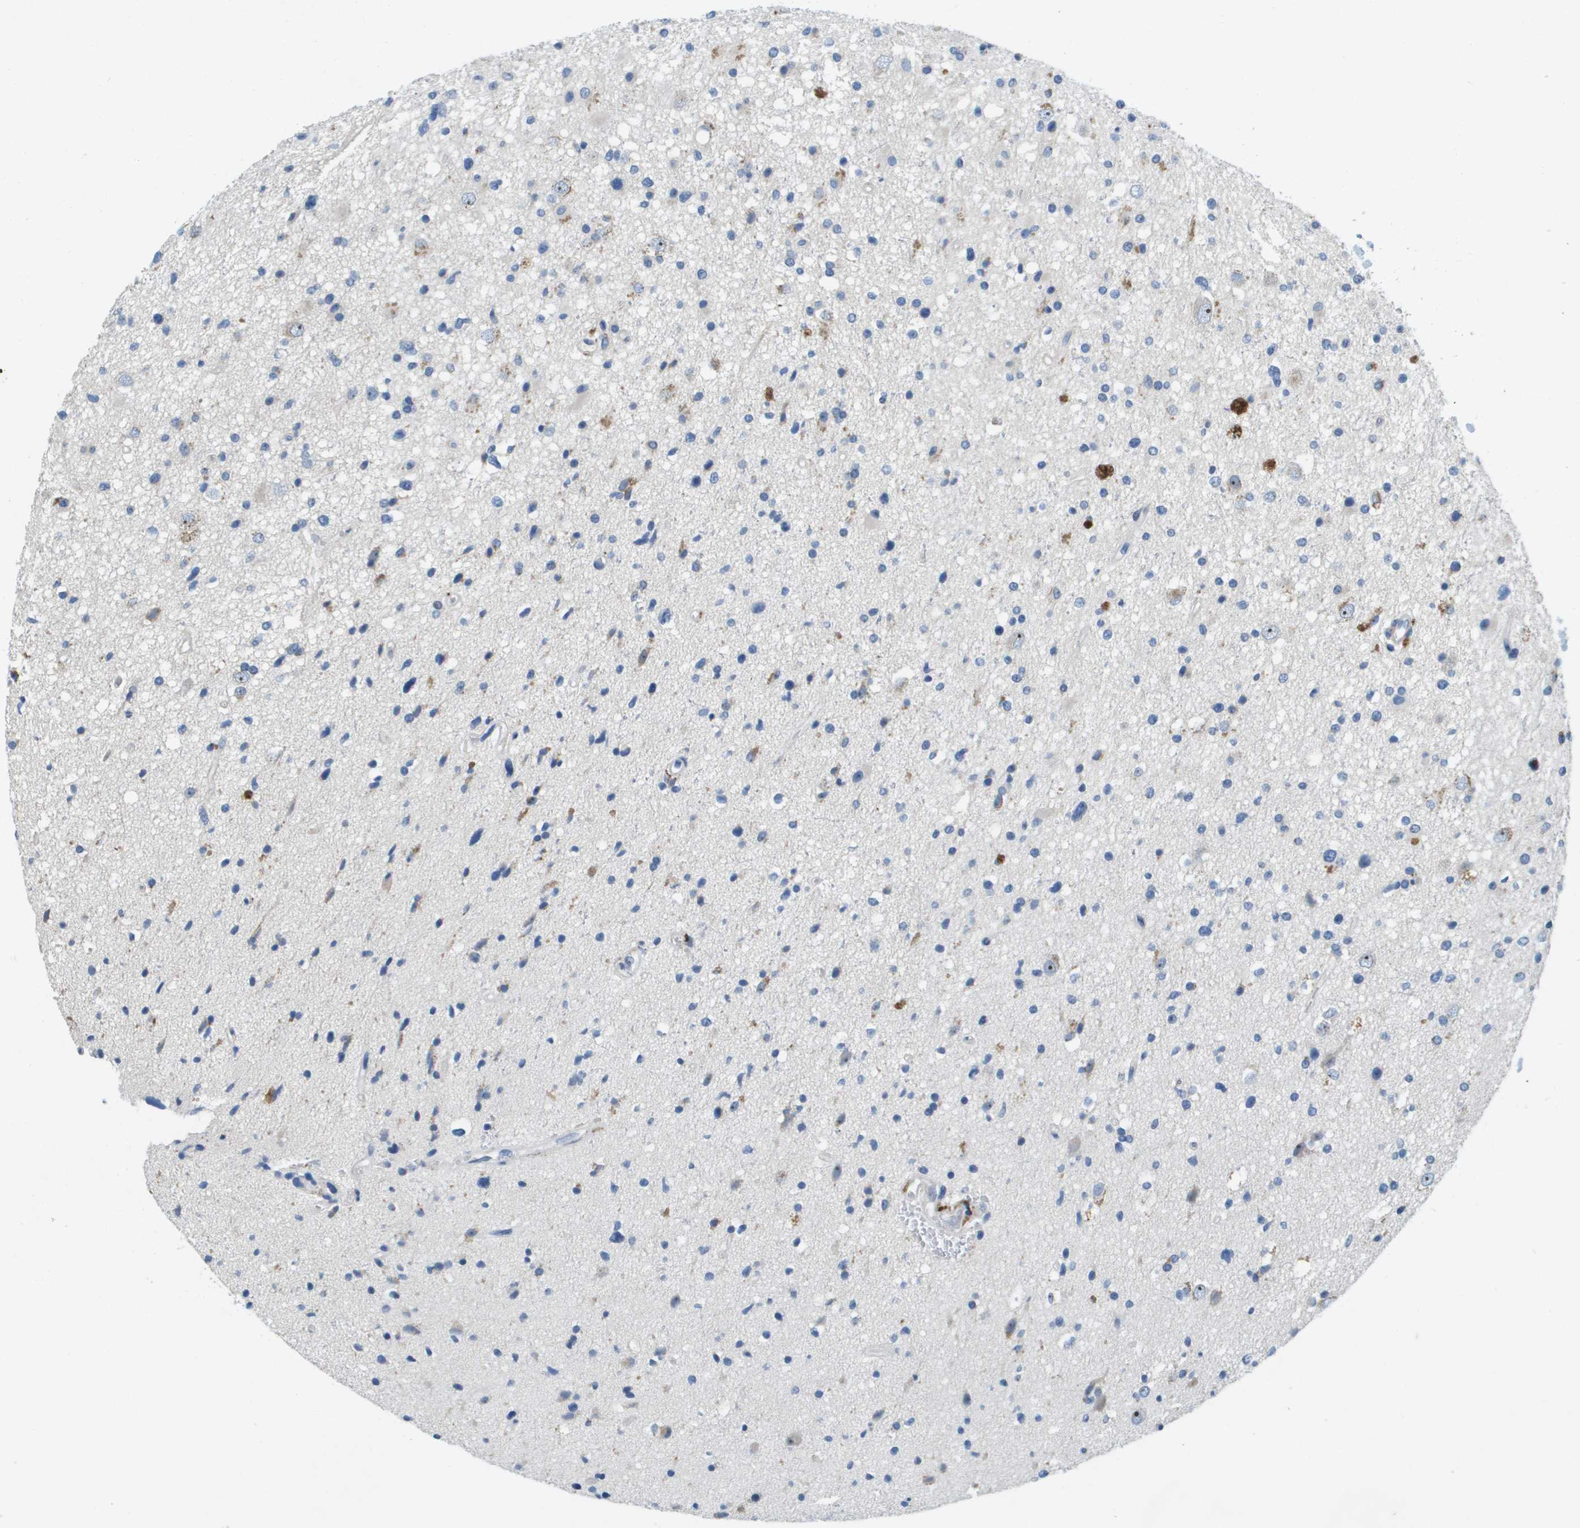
{"staining": {"intensity": "weak", "quantity": "<25%", "location": "cytoplasmic/membranous"}, "tissue": "glioma", "cell_type": "Tumor cells", "image_type": "cancer", "snomed": [{"axis": "morphology", "description": "Glioma, malignant, High grade"}, {"axis": "topography", "description": "Brain"}], "caption": "The immunohistochemistry (IHC) micrograph has no significant positivity in tumor cells of high-grade glioma (malignant) tissue. The staining is performed using DAB brown chromogen with nuclei counter-stained in using hematoxylin.", "gene": "B3GNT5", "patient": {"sex": "male", "age": 33}}